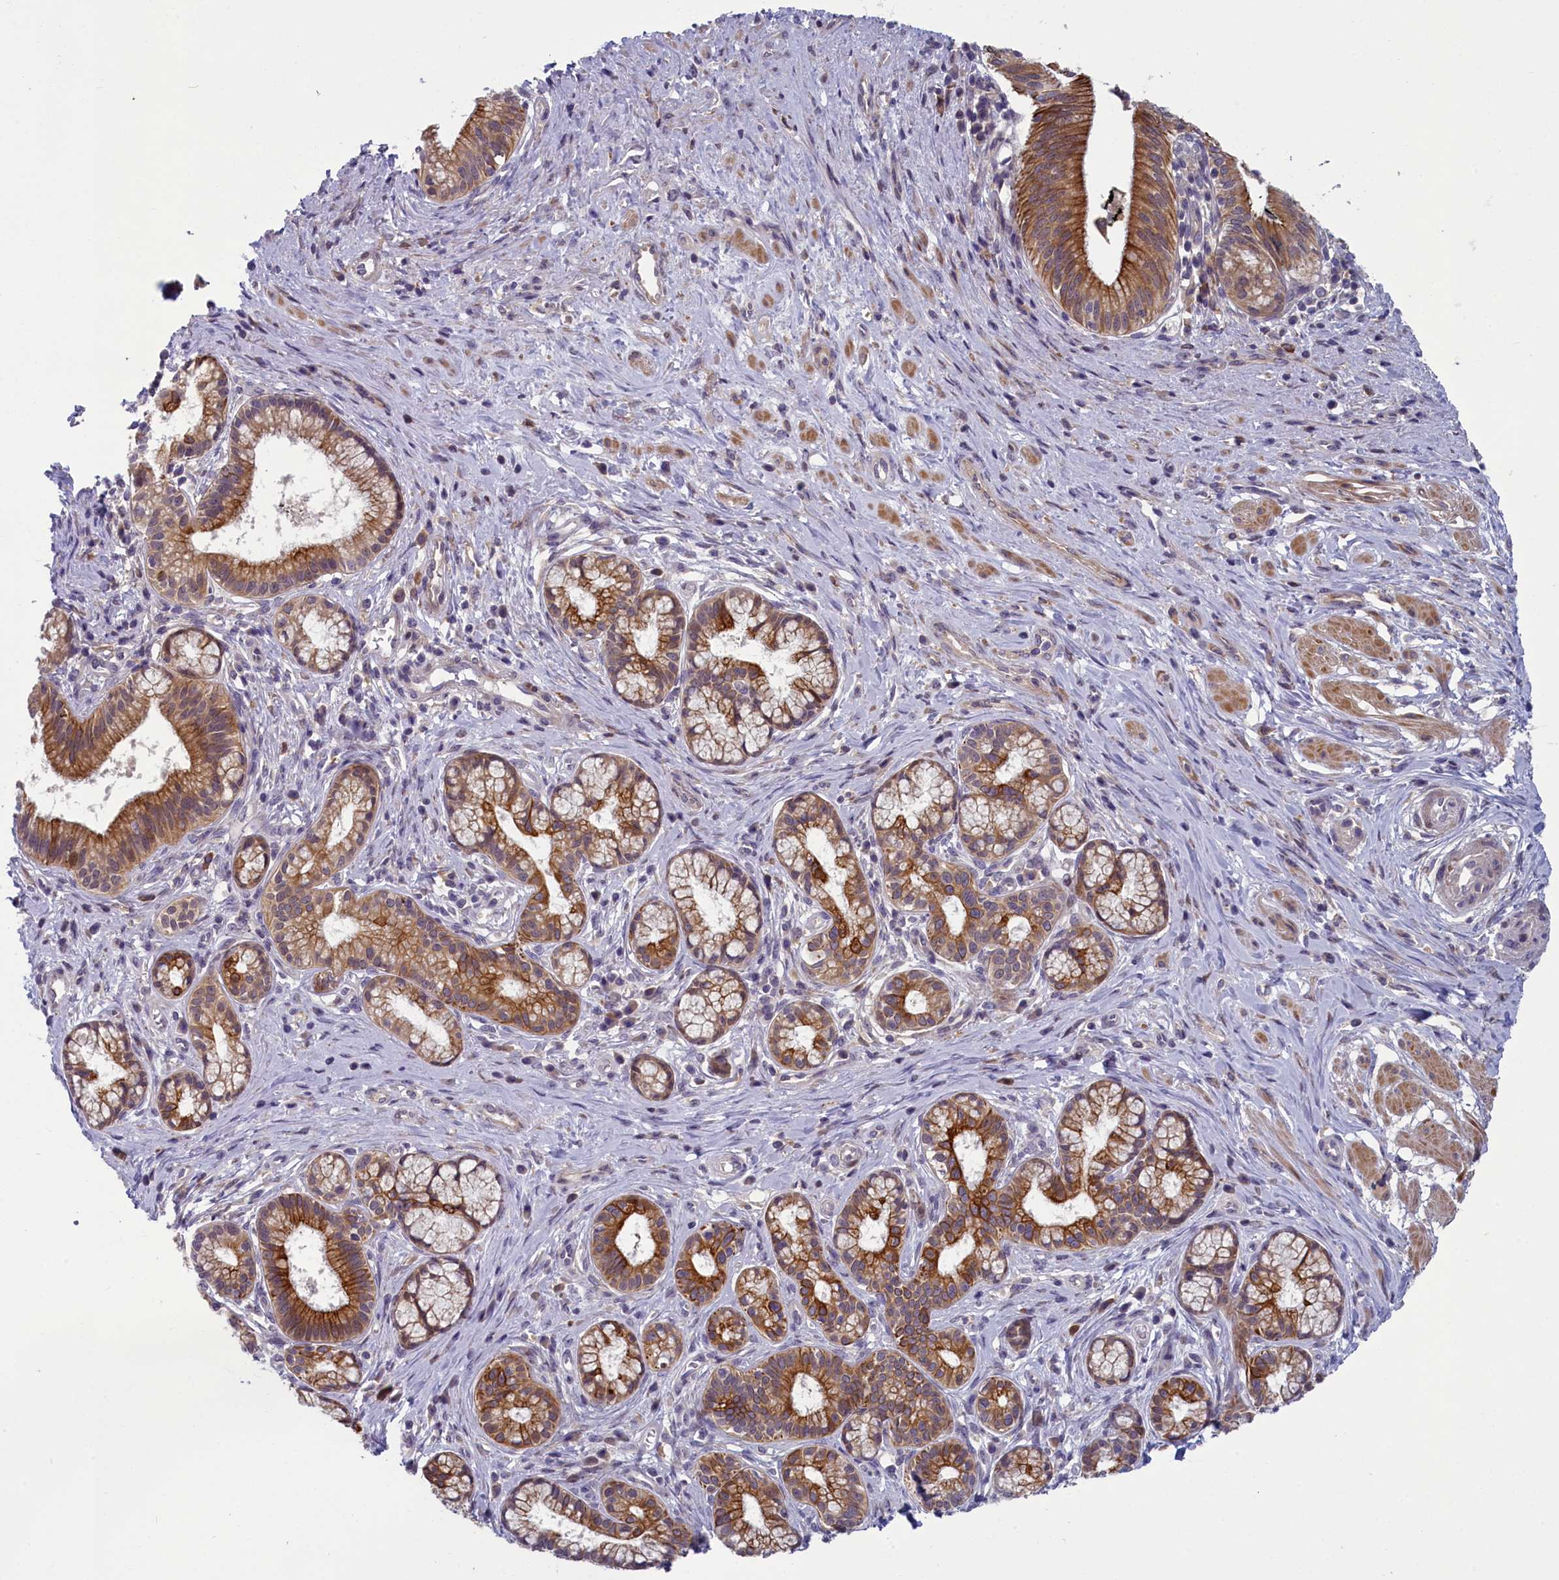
{"staining": {"intensity": "moderate", "quantity": ">75%", "location": "cytoplasmic/membranous"}, "tissue": "pancreatic cancer", "cell_type": "Tumor cells", "image_type": "cancer", "snomed": [{"axis": "morphology", "description": "Adenocarcinoma, NOS"}, {"axis": "topography", "description": "Pancreas"}], "caption": "Approximately >75% of tumor cells in pancreatic cancer reveal moderate cytoplasmic/membranous protein expression as visualized by brown immunohistochemical staining.", "gene": "ANKRD39", "patient": {"sex": "male", "age": 72}}